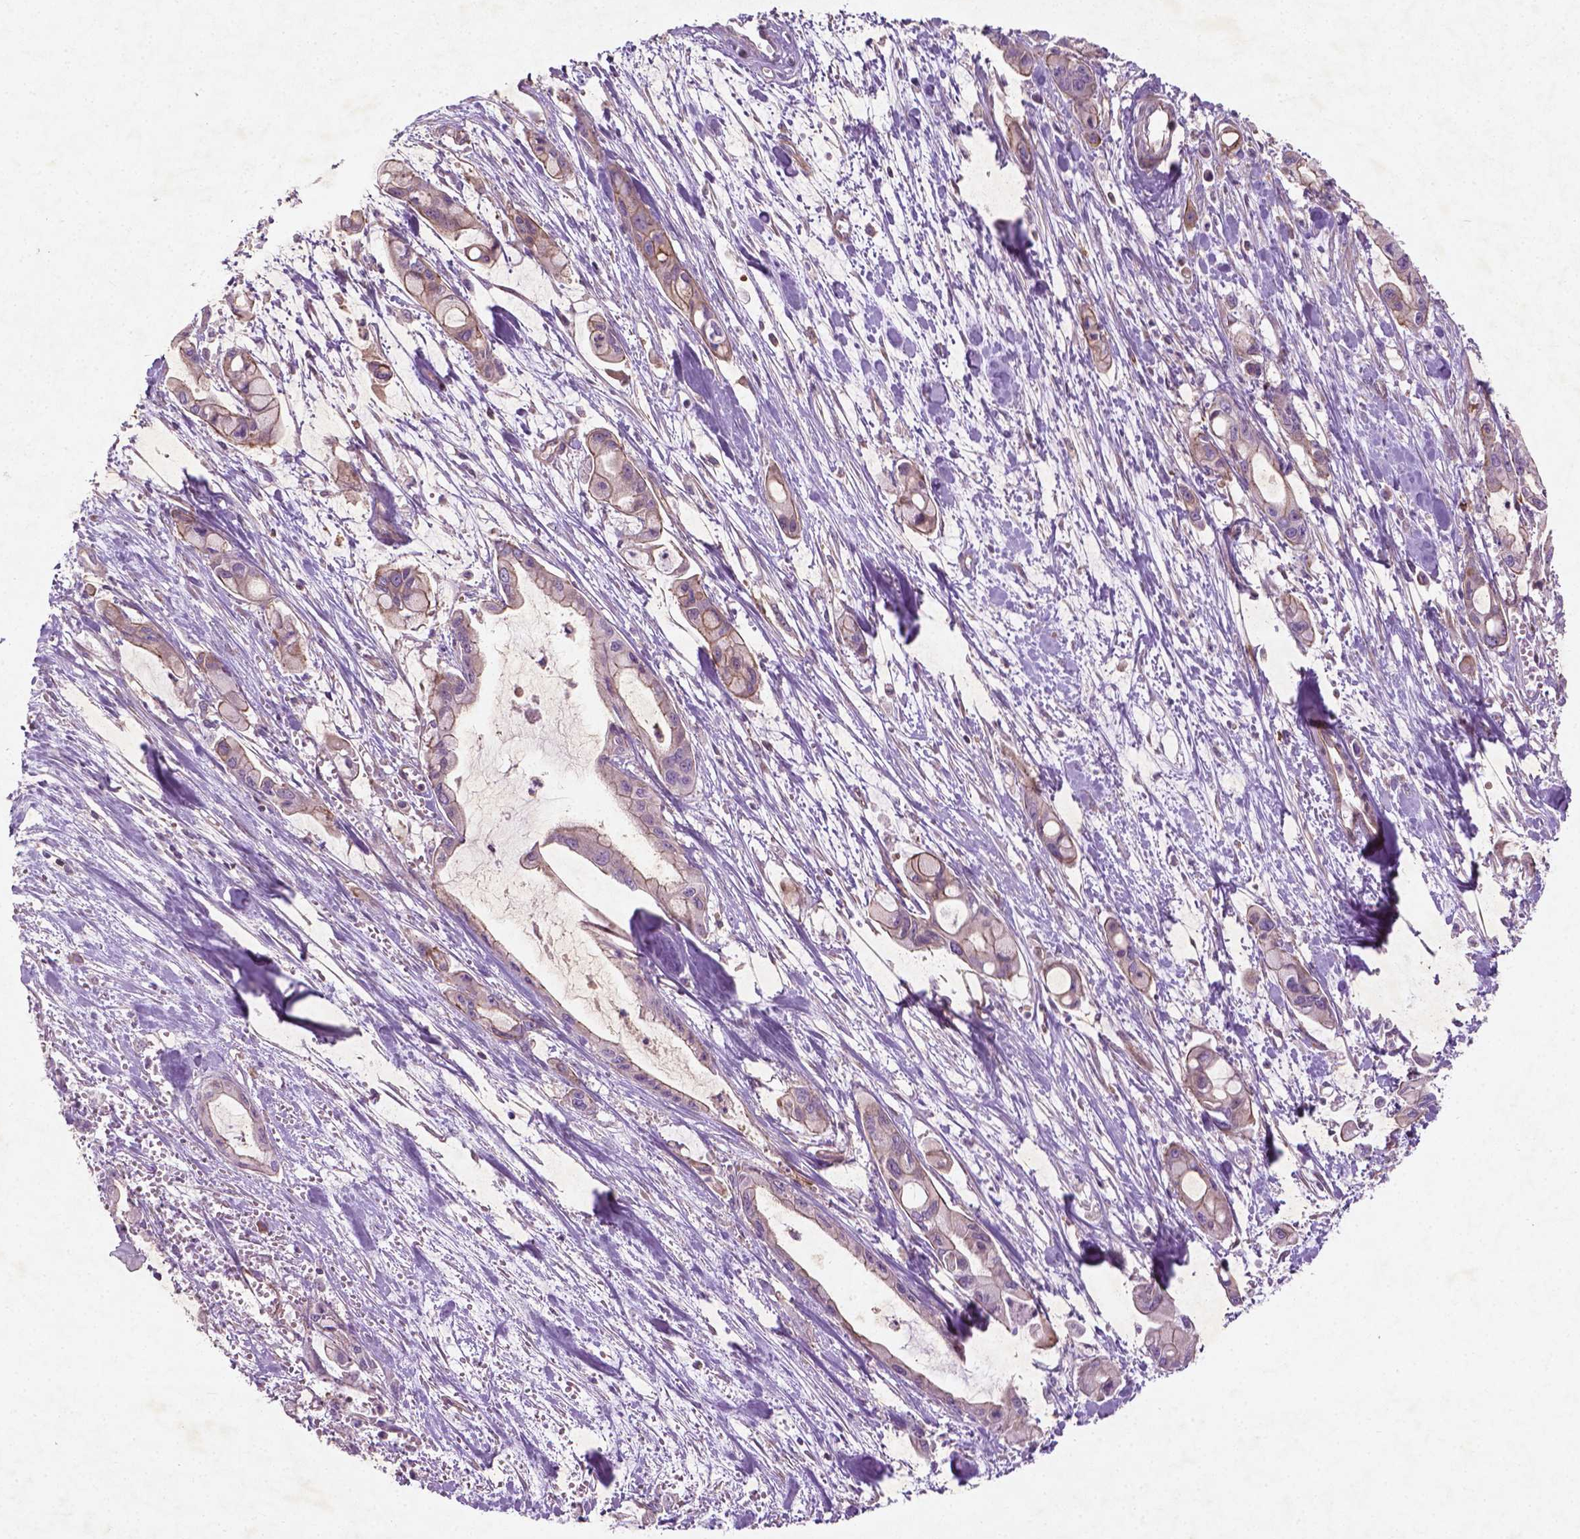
{"staining": {"intensity": "weak", "quantity": "25%-75%", "location": "cytoplasmic/membranous"}, "tissue": "pancreatic cancer", "cell_type": "Tumor cells", "image_type": "cancer", "snomed": [{"axis": "morphology", "description": "Adenocarcinoma, NOS"}, {"axis": "topography", "description": "Pancreas"}], "caption": "Human adenocarcinoma (pancreatic) stained with a protein marker exhibits weak staining in tumor cells.", "gene": "TCHP", "patient": {"sex": "male", "age": 48}}